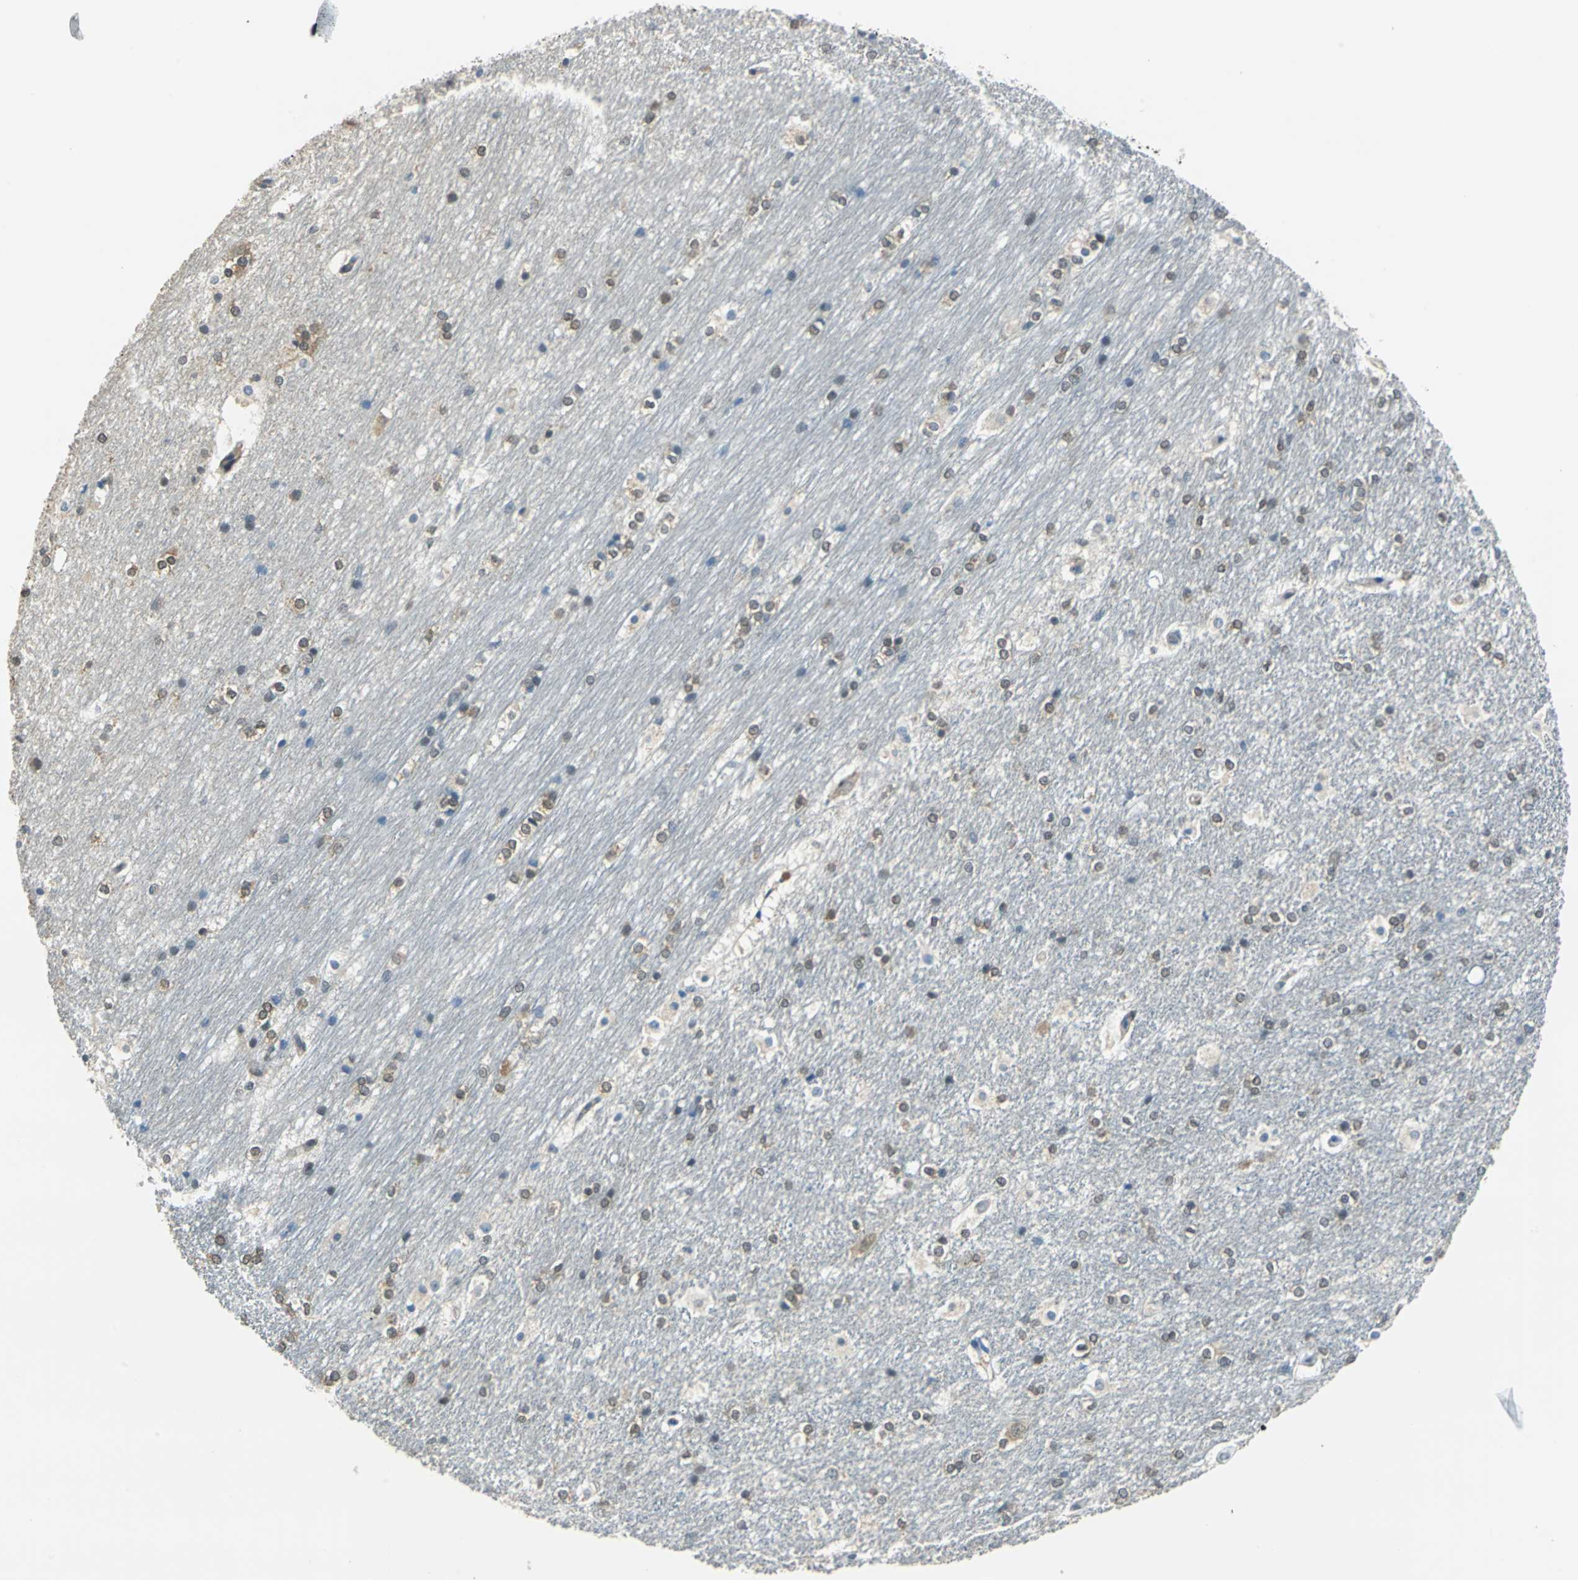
{"staining": {"intensity": "moderate", "quantity": ">75%", "location": "cytoplasmic/membranous,nuclear"}, "tissue": "hippocampus", "cell_type": "Glial cells", "image_type": "normal", "snomed": [{"axis": "morphology", "description": "Normal tissue, NOS"}, {"axis": "topography", "description": "Hippocampus"}], "caption": "Protein analysis of normal hippocampus reveals moderate cytoplasmic/membranous,nuclear staining in approximately >75% of glial cells. Using DAB (brown) and hematoxylin (blue) stains, captured at high magnification using brightfield microscopy.", "gene": "FKBP4", "patient": {"sex": "female", "age": 19}}